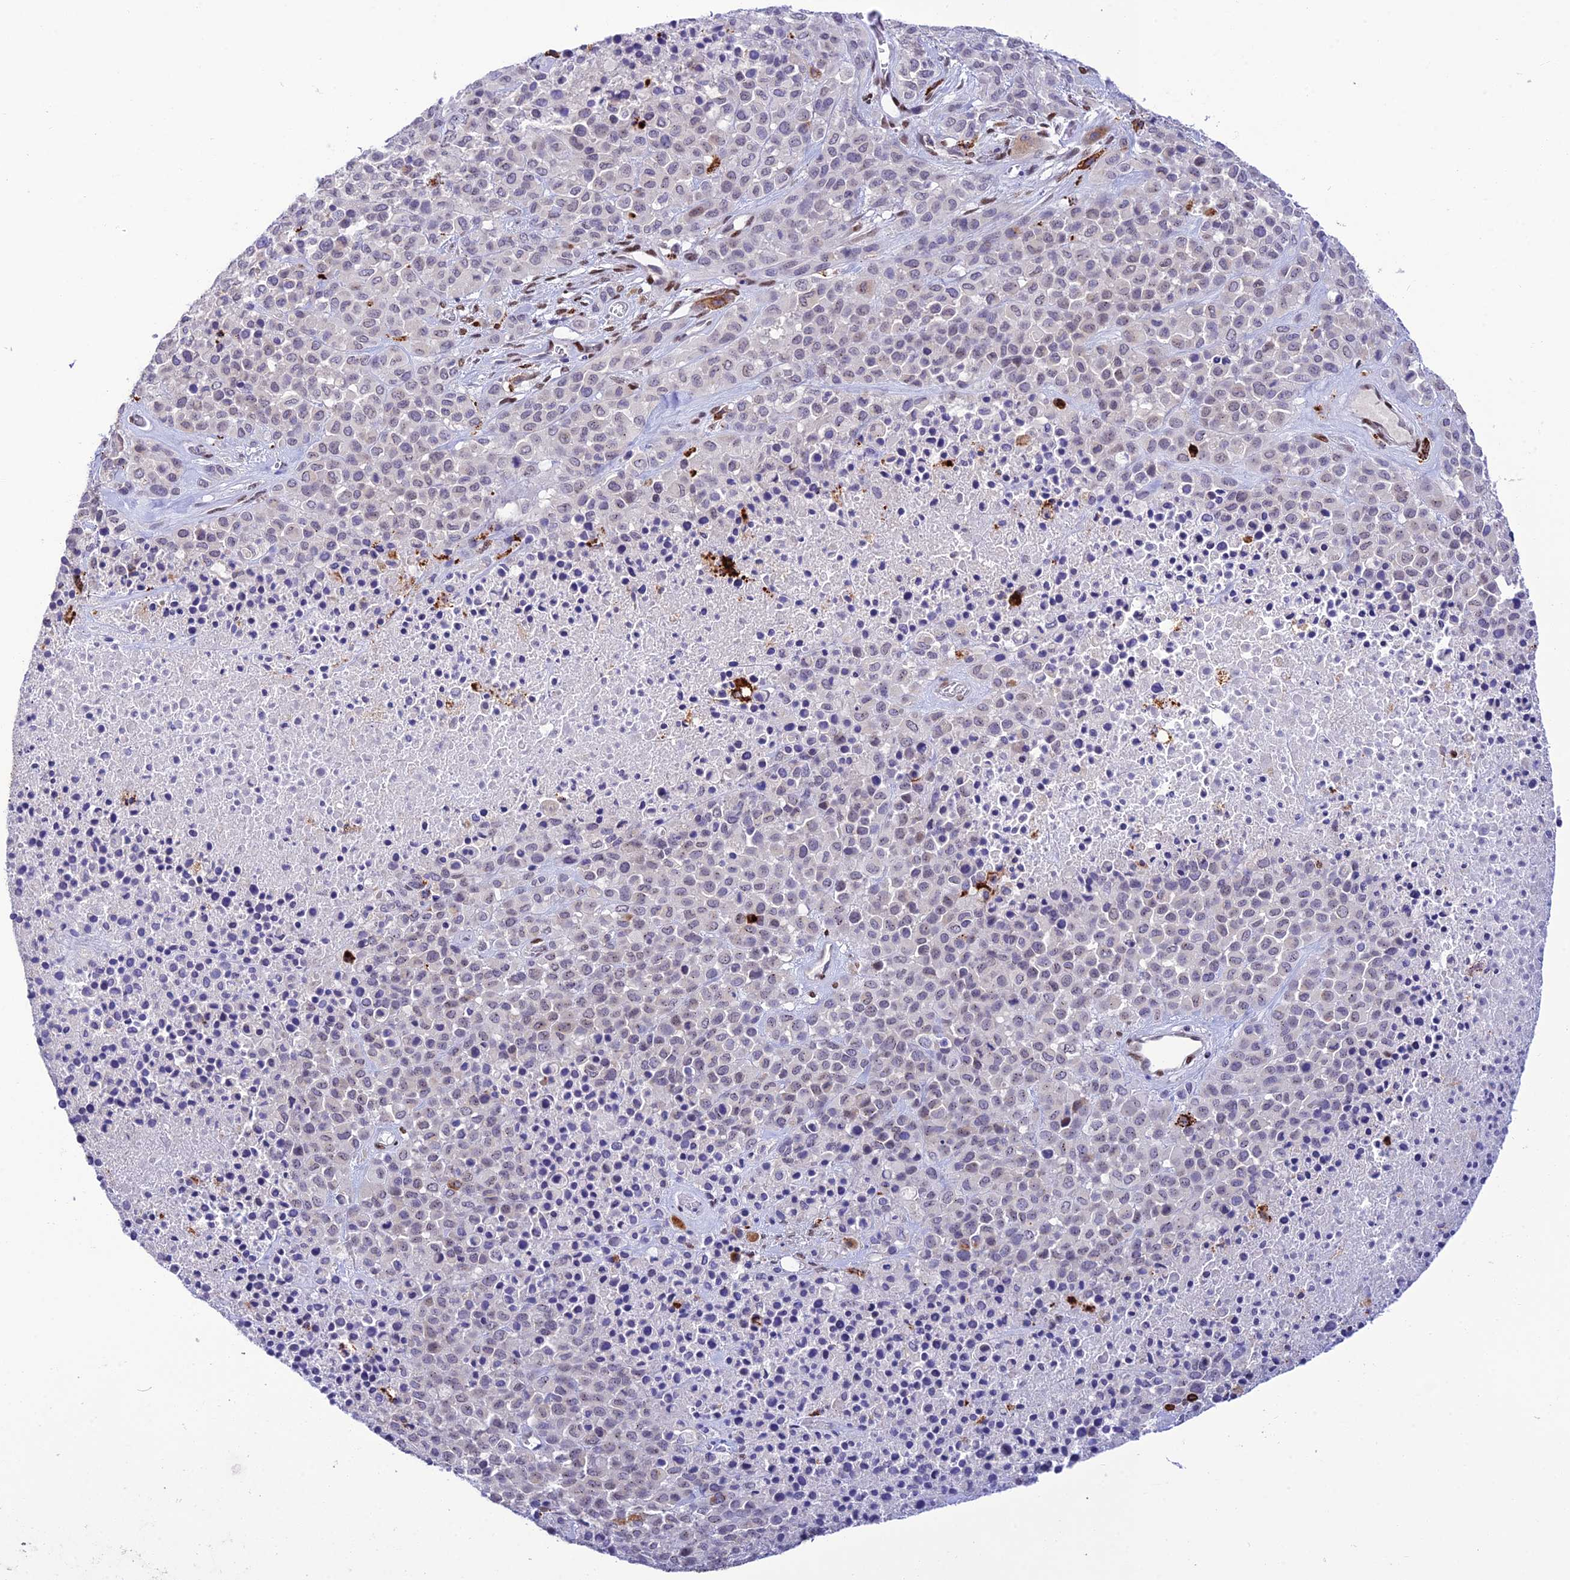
{"staining": {"intensity": "weak", "quantity": "<25%", "location": "nuclear"}, "tissue": "melanoma", "cell_type": "Tumor cells", "image_type": "cancer", "snomed": [{"axis": "morphology", "description": "Malignant melanoma, Metastatic site"}, {"axis": "topography", "description": "Skin"}], "caption": "The immunohistochemistry (IHC) histopathology image has no significant staining in tumor cells of malignant melanoma (metastatic site) tissue. (DAB IHC visualized using brightfield microscopy, high magnification).", "gene": "HIC1", "patient": {"sex": "female", "age": 81}}